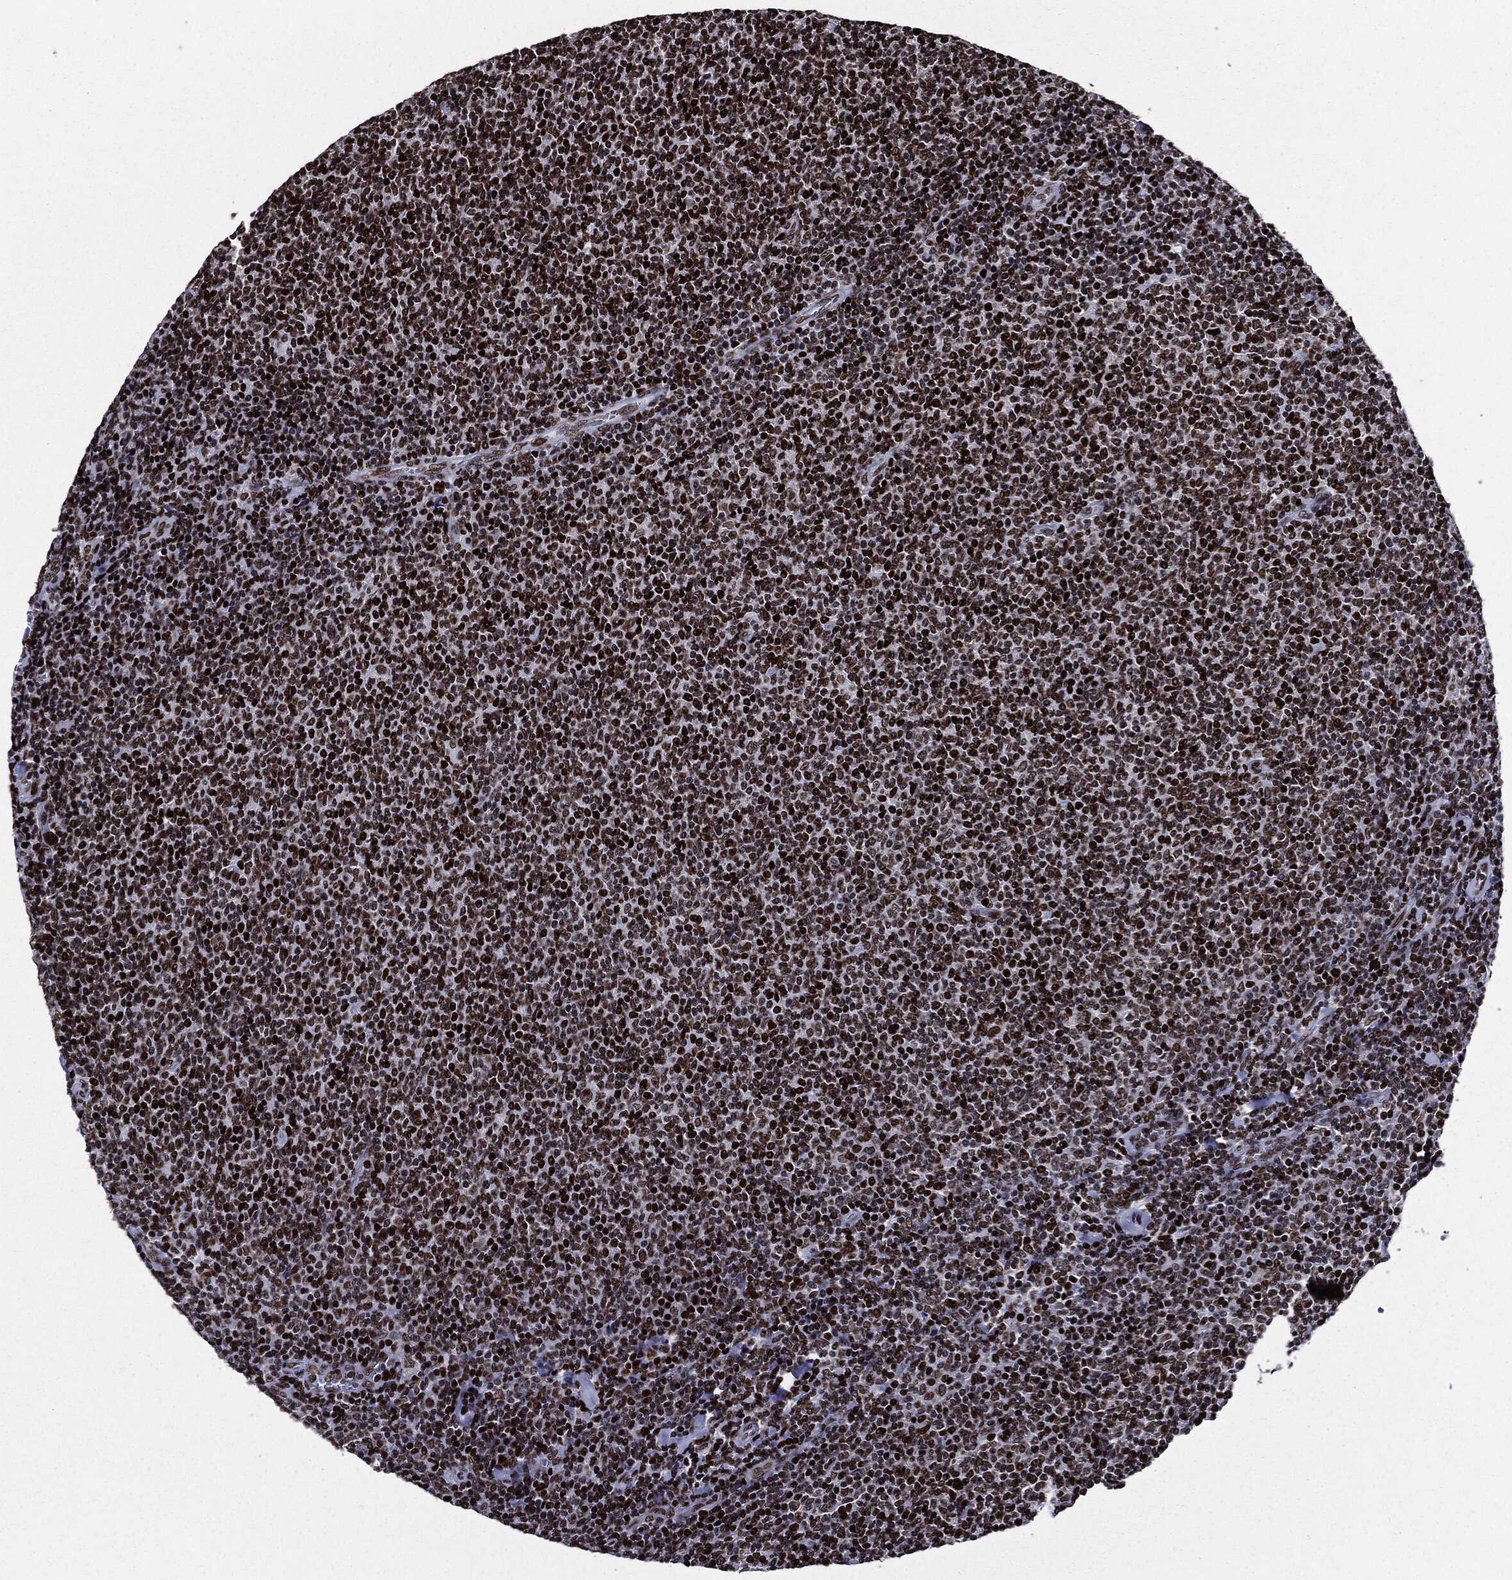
{"staining": {"intensity": "strong", "quantity": ">75%", "location": "nuclear"}, "tissue": "lymphoma", "cell_type": "Tumor cells", "image_type": "cancer", "snomed": [{"axis": "morphology", "description": "Malignant lymphoma, non-Hodgkin's type, Low grade"}, {"axis": "topography", "description": "Lymph node"}], "caption": "Immunohistochemistry photomicrograph of neoplastic tissue: malignant lymphoma, non-Hodgkin's type (low-grade) stained using immunohistochemistry reveals high levels of strong protein expression localized specifically in the nuclear of tumor cells, appearing as a nuclear brown color.", "gene": "ZFP91", "patient": {"sex": "male", "age": 52}}